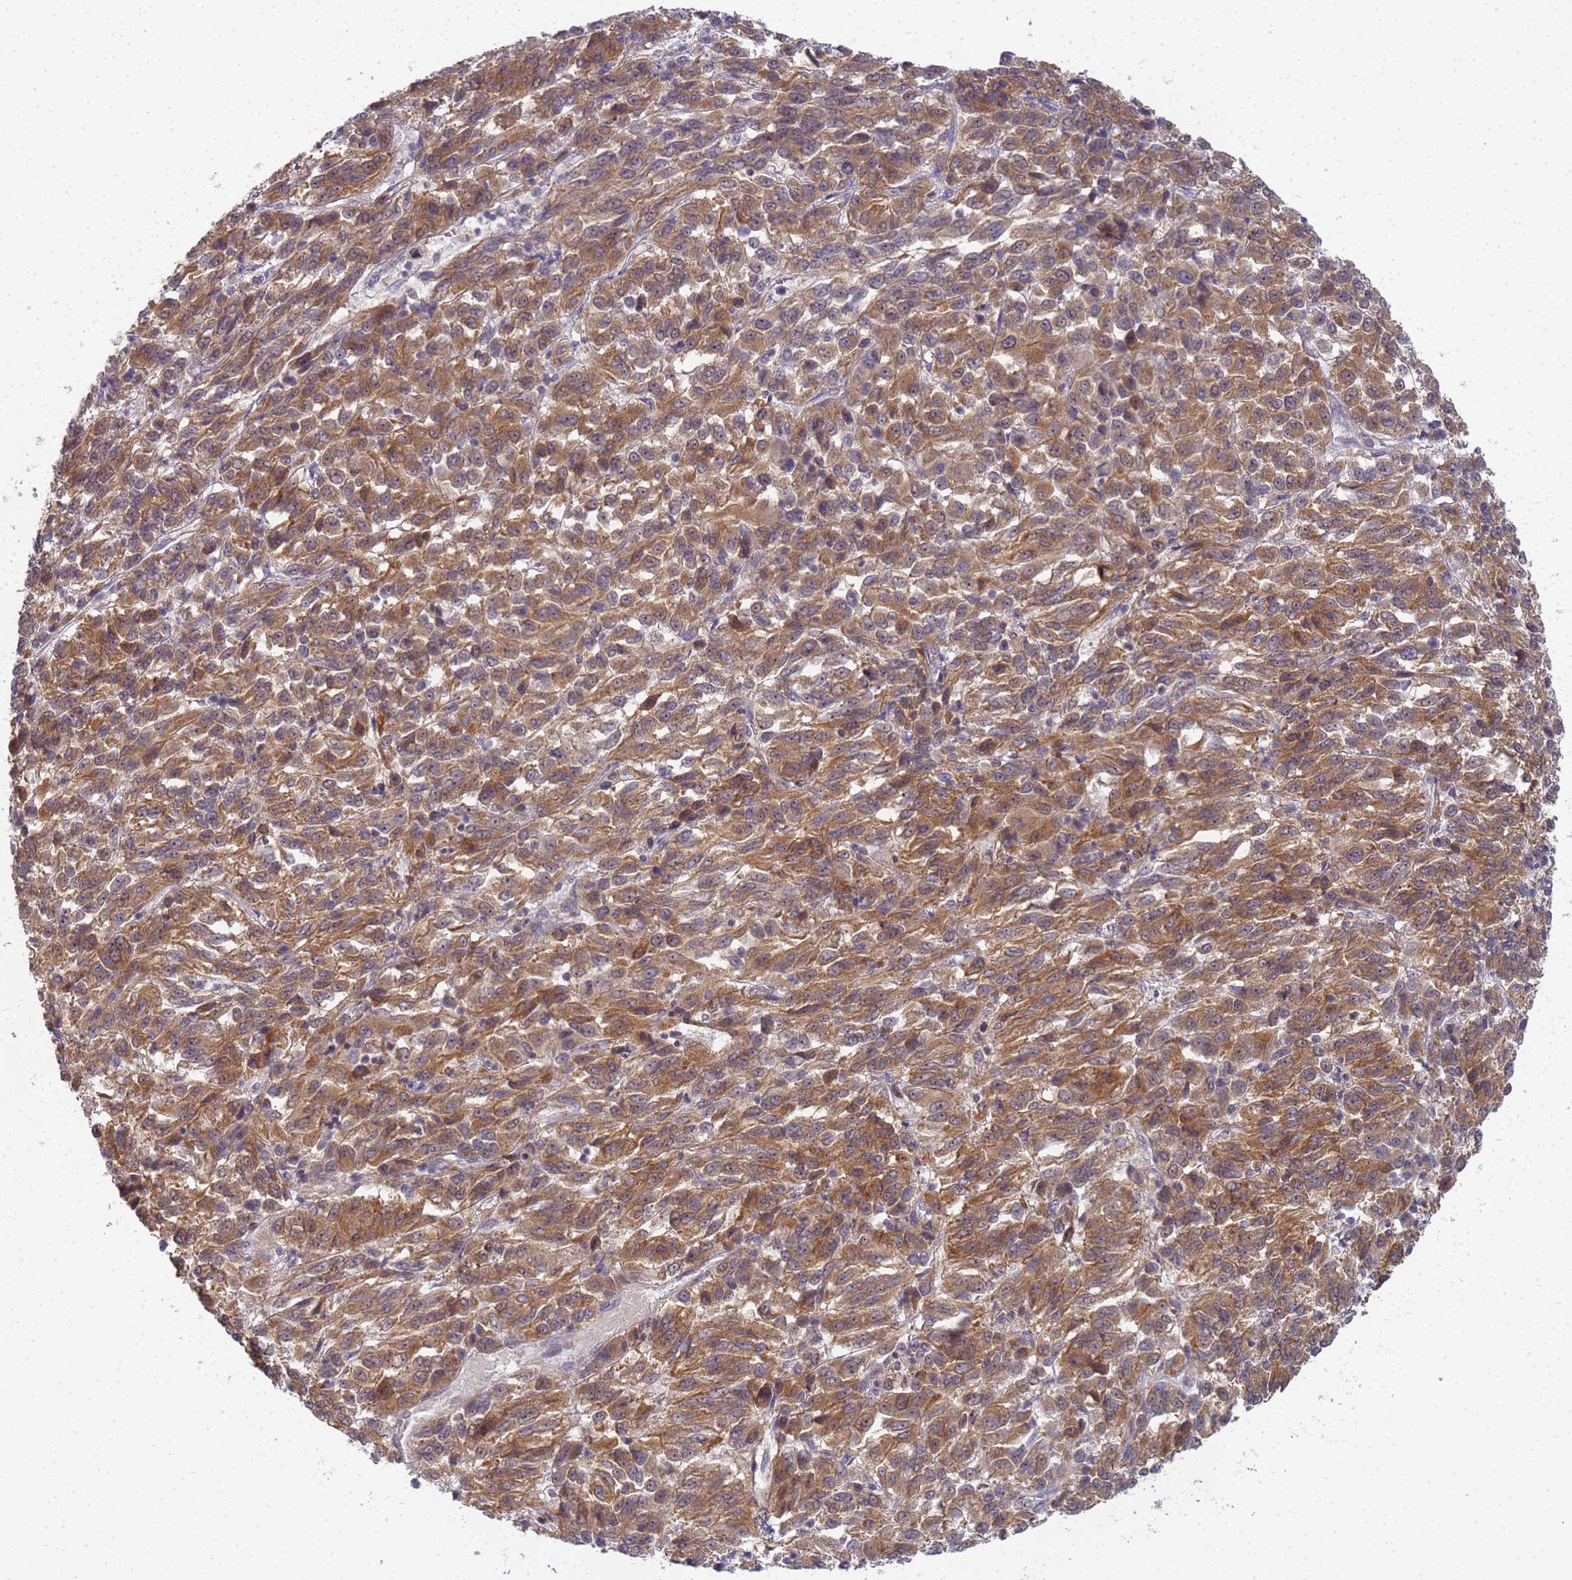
{"staining": {"intensity": "moderate", "quantity": ">75%", "location": "cytoplasmic/membranous"}, "tissue": "melanoma", "cell_type": "Tumor cells", "image_type": "cancer", "snomed": [{"axis": "morphology", "description": "Malignant melanoma, Metastatic site"}, {"axis": "topography", "description": "Lung"}], "caption": "Moderate cytoplasmic/membranous positivity for a protein is appreciated in approximately >75% of tumor cells of malignant melanoma (metastatic site) using immunohistochemistry (IHC).", "gene": "SHARPIN", "patient": {"sex": "male", "age": 64}}